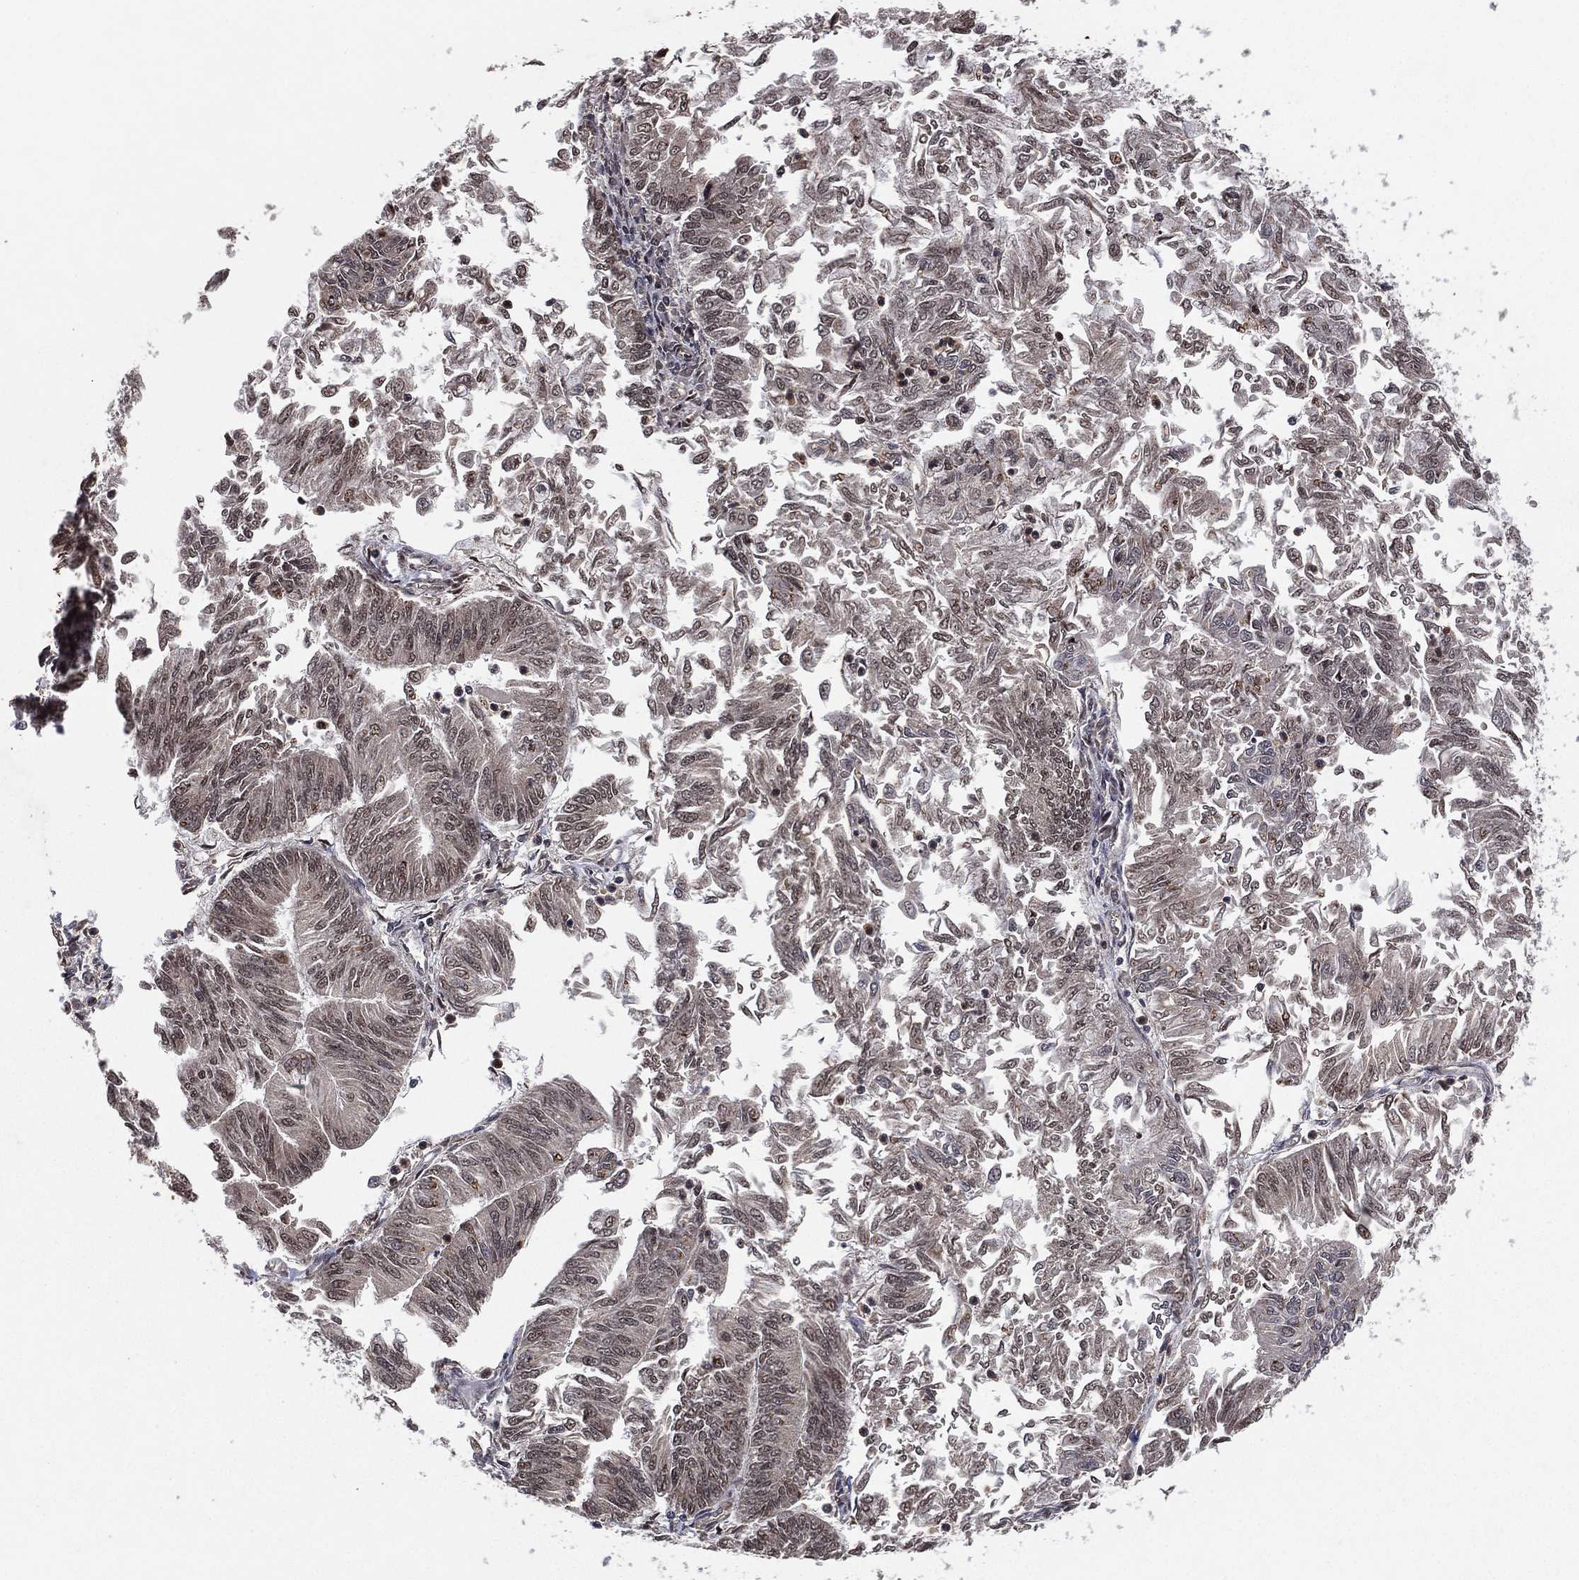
{"staining": {"intensity": "negative", "quantity": "none", "location": "none"}, "tissue": "endometrial cancer", "cell_type": "Tumor cells", "image_type": "cancer", "snomed": [{"axis": "morphology", "description": "Adenocarcinoma, NOS"}, {"axis": "topography", "description": "Endometrium"}], "caption": "DAB (3,3'-diaminobenzidine) immunohistochemical staining of endometrial cancer shows no significant positivity in tumor cells.", "gene": "ATG4B", "patient": {"sex": "female", "age": 59}}